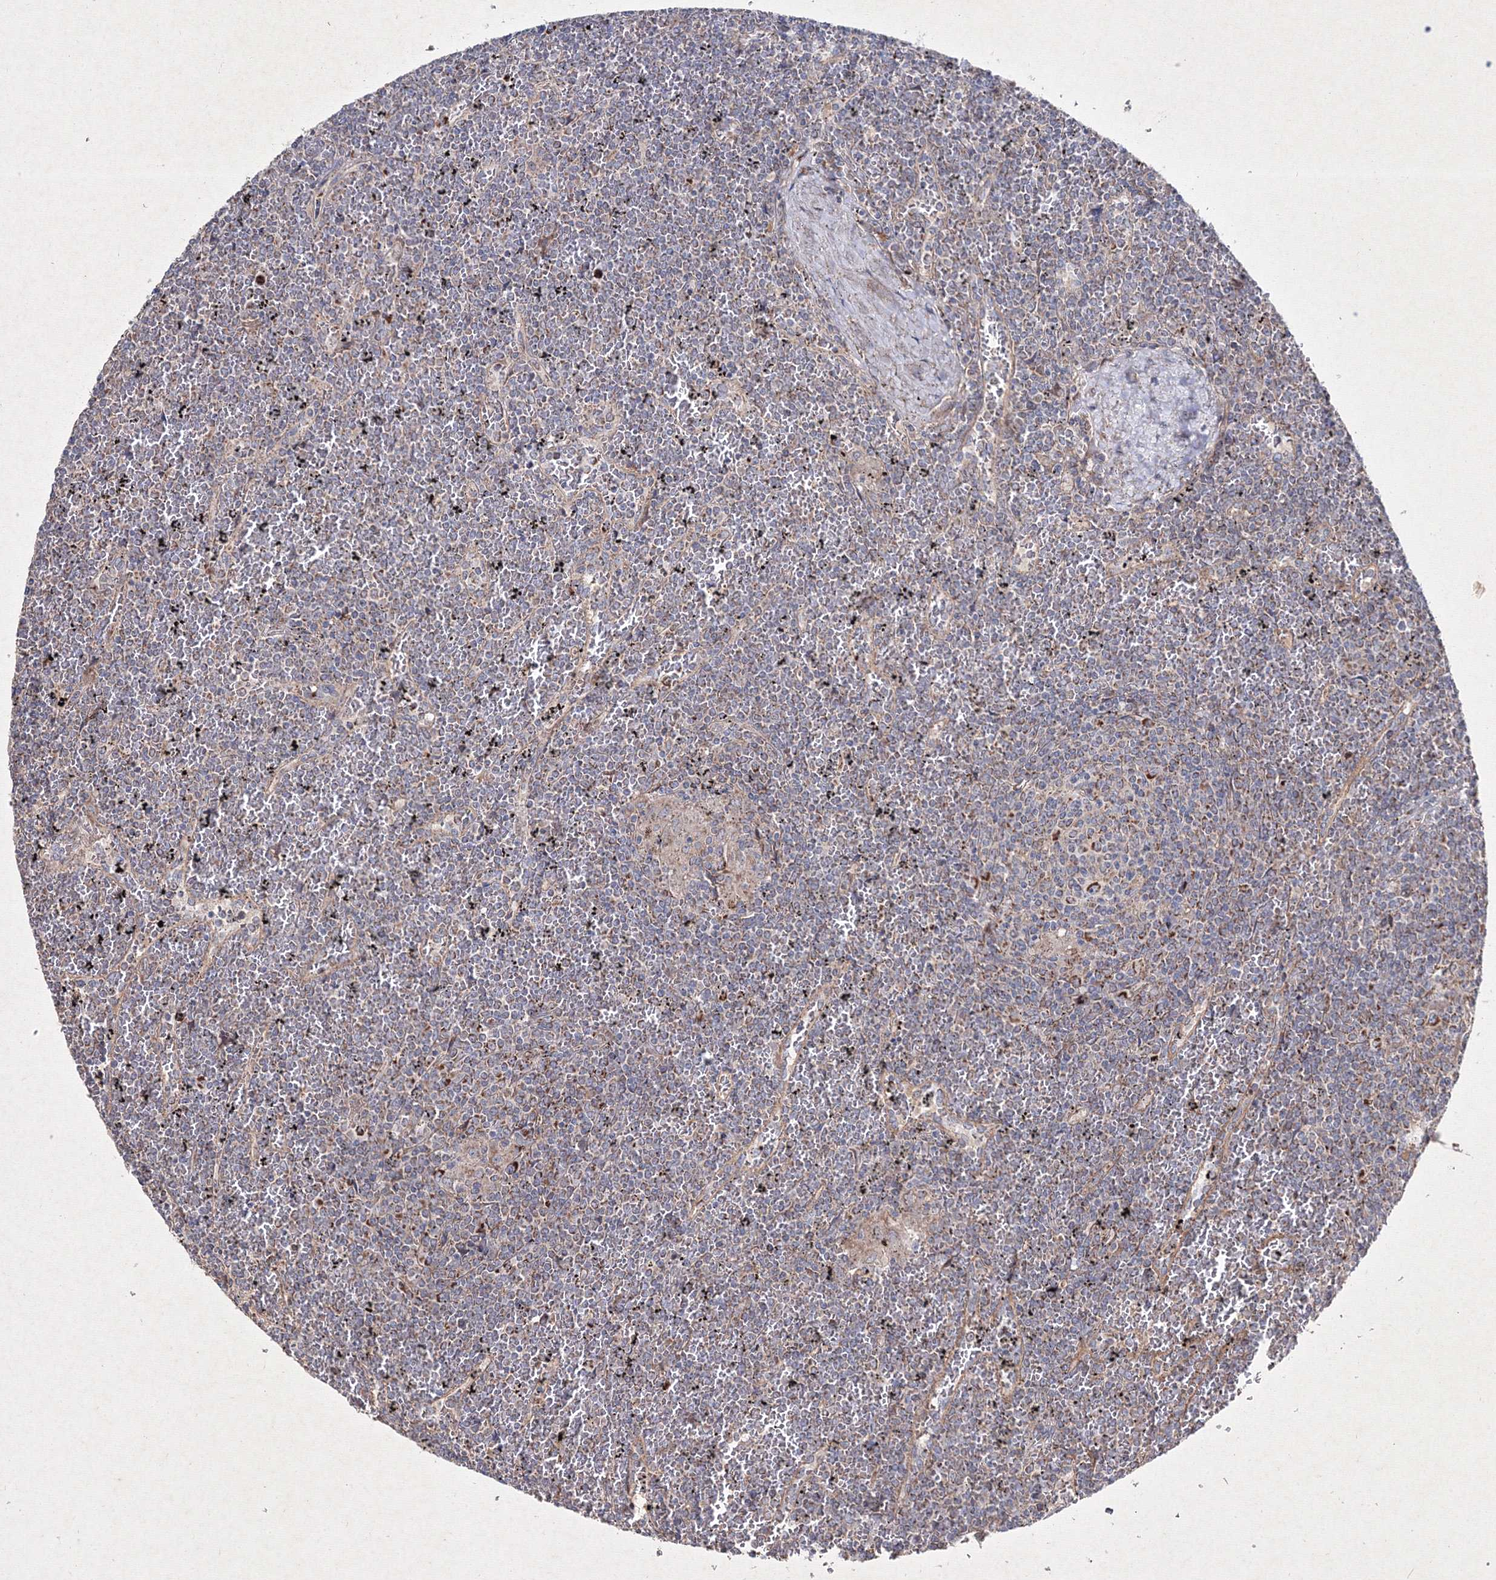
{"staining": {"intensity": "moderate", "quantity": "<25%", "location": "cytoplasmic/membranous"}, "tissue": "lymphoma", "cell_type": "Tumor cells", "image_type": "cancer", "snomed": [{"axis": "morphology", "description": "Malignant lymphoma, non-Hodgkin's type, Low grade"}, {"axis": "topography", "description": "Spleen"}], "caption": "An image showing moderate cytoplasmic/membranous staining in about <25% of tumor cells in low-grade malignant lymphoma, non-Hodgkin's type, as visualized by brown immunohistochemical staining.", "gene": "GFM1", "patient": {"sex": "female", "age": 19}}